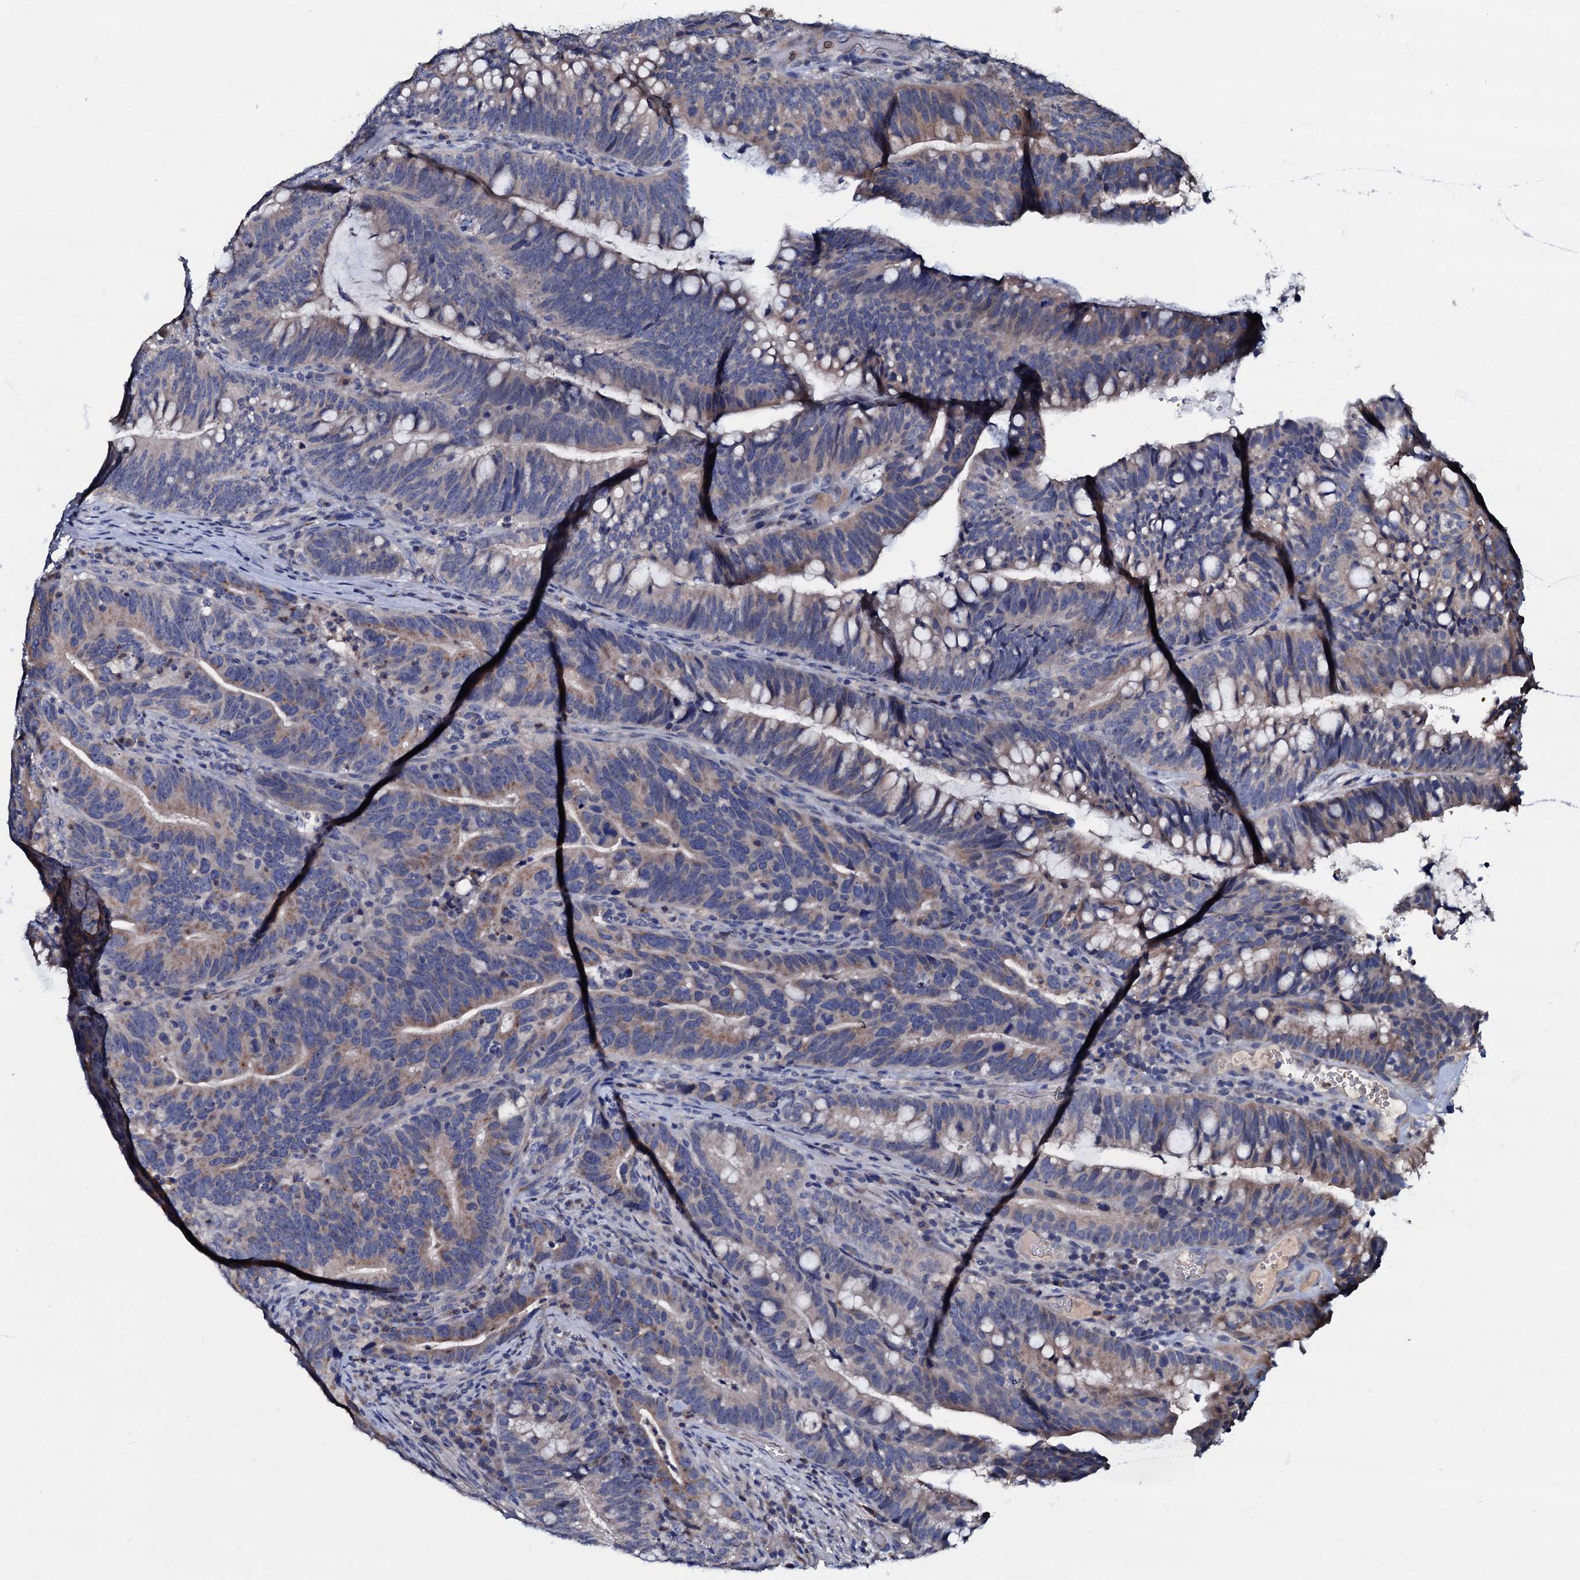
{"staining": {"intensity": "weak", "quantity": ">75%", "location": "cytoplasmic/membranous"}, "tissue": "colorectal cancer", "cell_type": "Tumor cells", "image_type": "cancer", "snomed": [{"axis": "morphology", "description": "Adenocarcinoma, NOS"}, {"axis": "topography", "description": "Colon"}], "caption": "IHC (DAB (3,3'-diaminobenzidine)) staining of human colorectal cancer reveals weak cytoplasmic/membranous protein positivity in about >75% of tumor cells. Nuclei are stained in blue.", "gene": "CPNE2", "patient": {"sex": "female", "age": 66}}